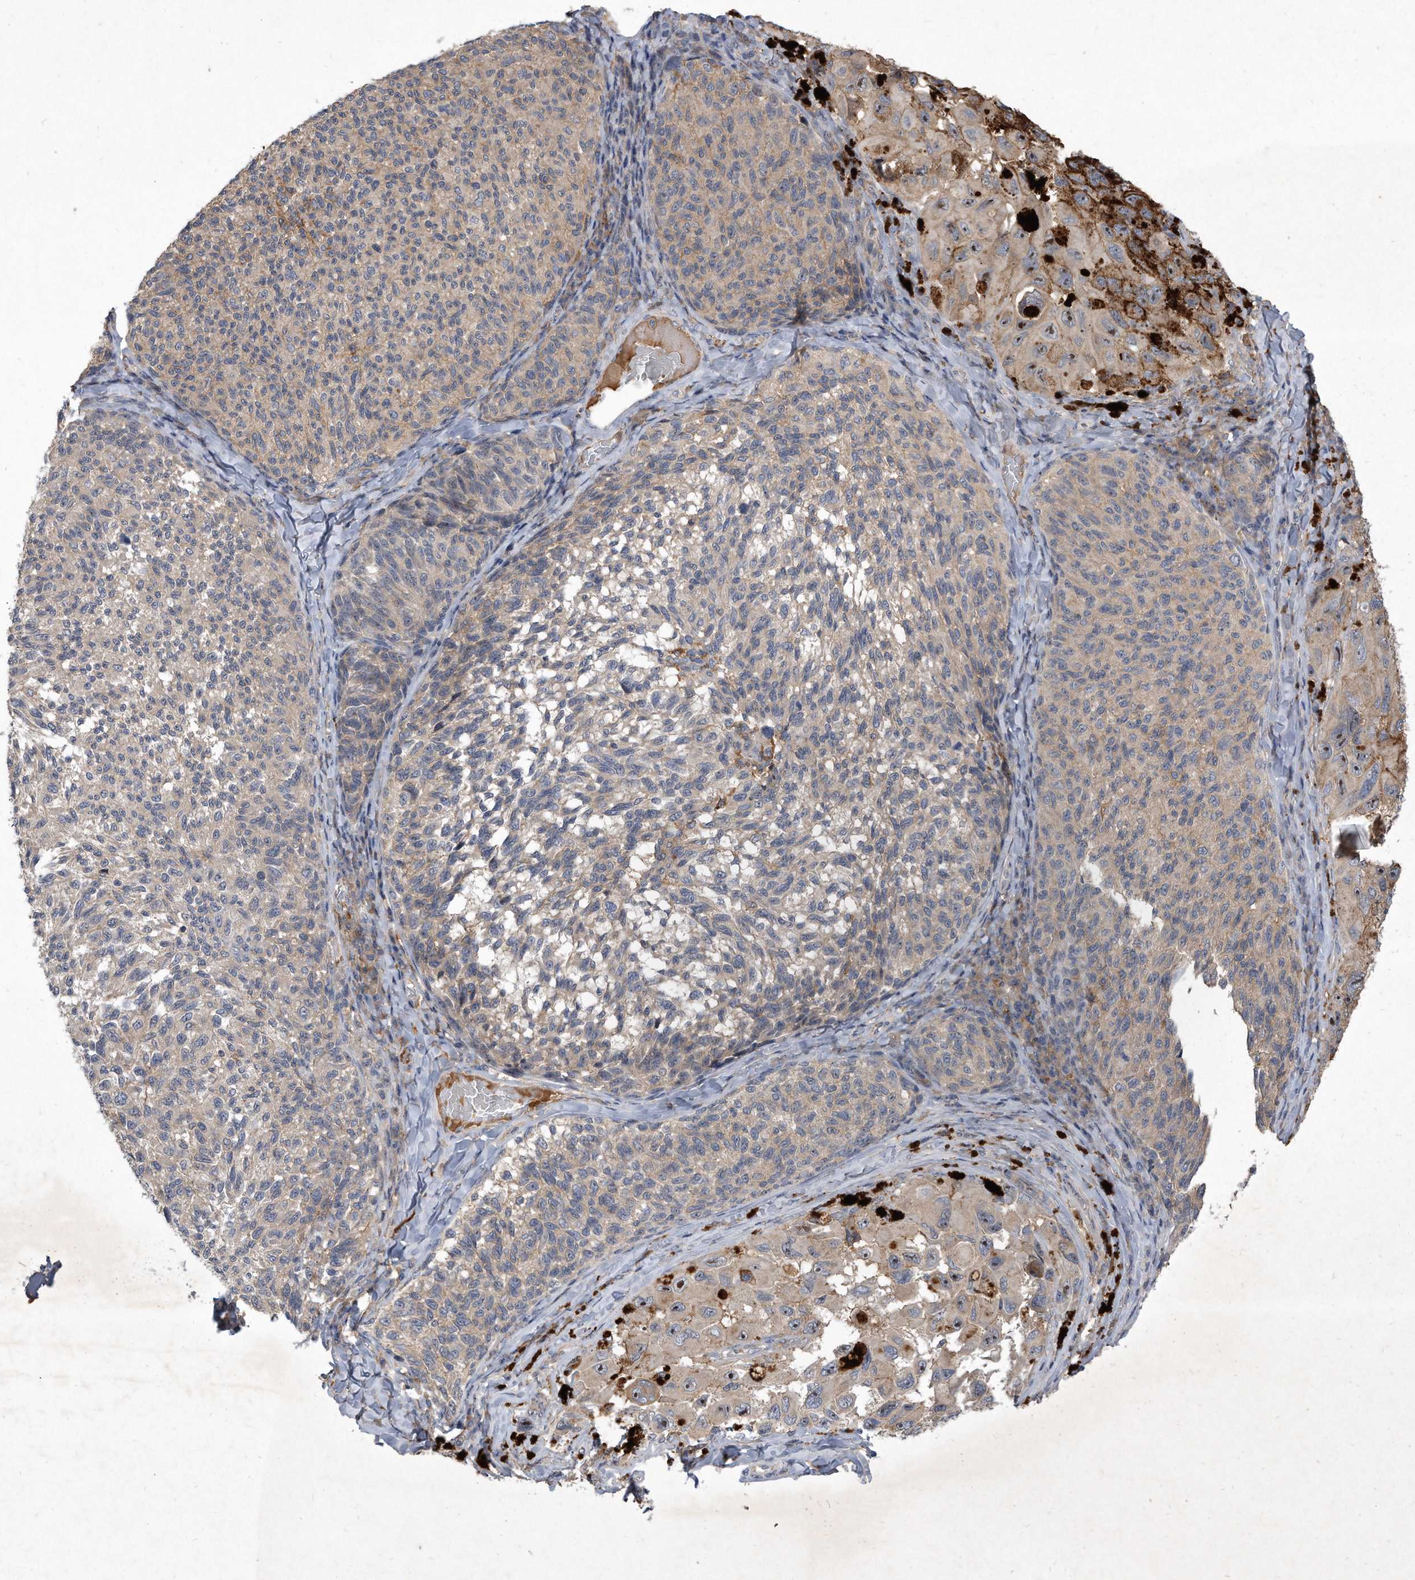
{"staining": {"intensity": "moderate", "quantity": "<25%", "location": "cytoplasmic/membranous,nuclear"}, "tissue": "melanoma", "cell_type": "Tumor cells", "image_type": "cancer", "snomed": [{"axis": "morphology", "description": "Malignant melanoma, NOS"}, {"axis": "topography", "description": "Skin"}], "caption": "Protein analysis of malignant melanoma tissue shows moderate cytoplasmic/membranous and nuclear expression in about <25% of tumor cells.", "gene": "PGBD2", "patient": {"sex": "female", "age": 73}}